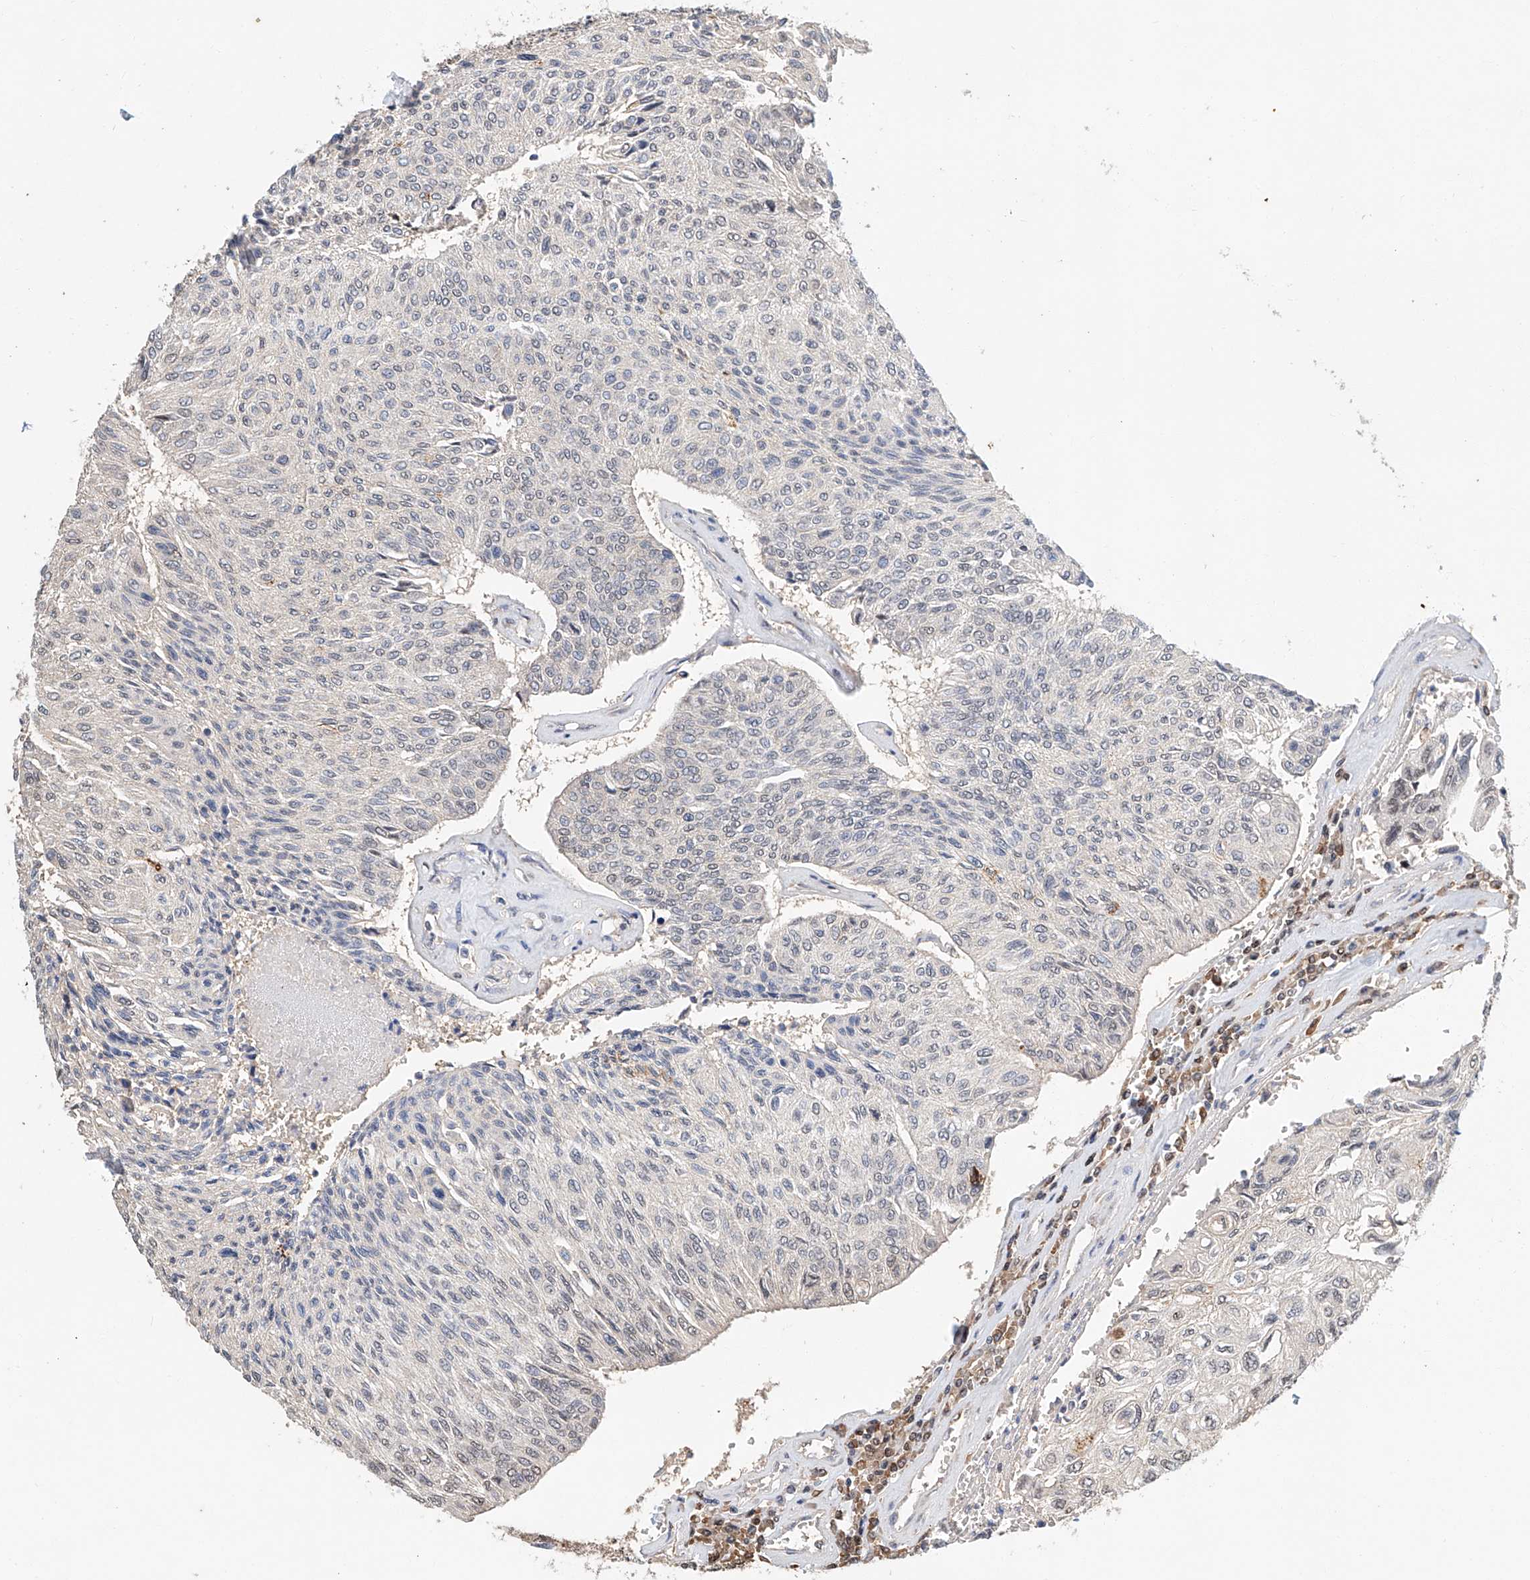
{"staining": {"intensity": "negative", "quantity": "none", "location": "none"}, "tissue": "urothelial cancer", "cell_type": "Tumor cells", "image_type": "cancer", "snomed": [{"axis": "morphology", "description": "Urothelial carcinoma, High grade"}, {"axis": "topography", "description": "Urinary bladder"}], "caption": "DAB immunohistochemical staining of urothelial carcinoma (high-grade) demonstrates no significant positivity in tumor cells. The staining is performed using DAB (3,3'-diaminobenzidine) brown chromogen with nuclei counter-stained in using hematoxylin.", "gene": "CTDP1", "patient": {"sex": "male", "age": 66}}